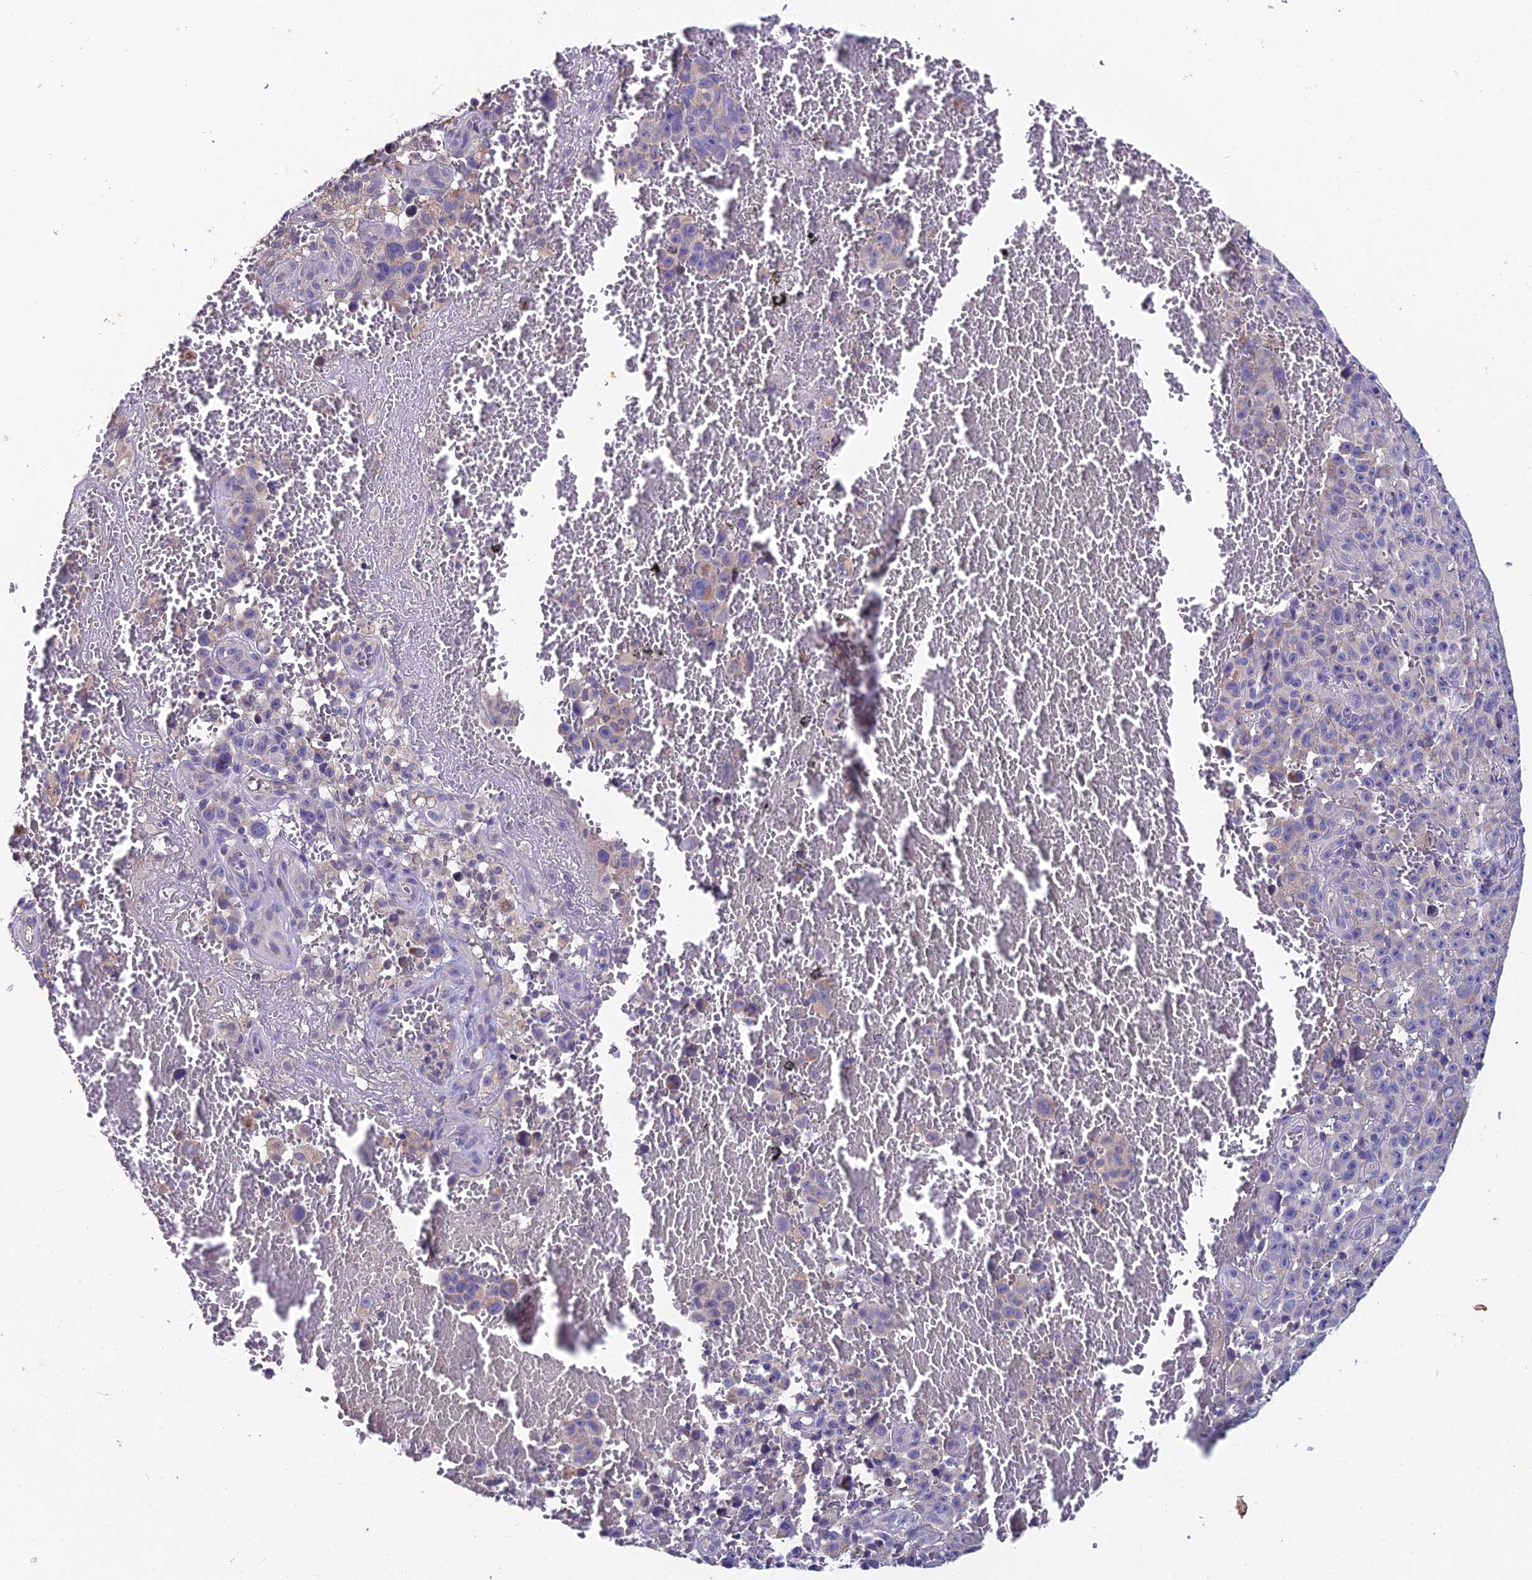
{"staining": {"intensity": "negative", "quantity": "none", "location": "none"}, "tissue": "melanoma", "cell_type": "Tumor cells", "image_type": "cancer", "snomed": [{"axis": "morphology", "description": "Malignant melanoma, NOS"}, {"axis": "topography", "description": "Skin"}], "caption": "An immunohistochemistry micrograph of malignant melanoma is shown. There is no staining in tumor cells of malignant melanoma. Nuclei are stained in blue.", "gene": "LGALS7", "patient": {"sex": "female", "age": 82}}